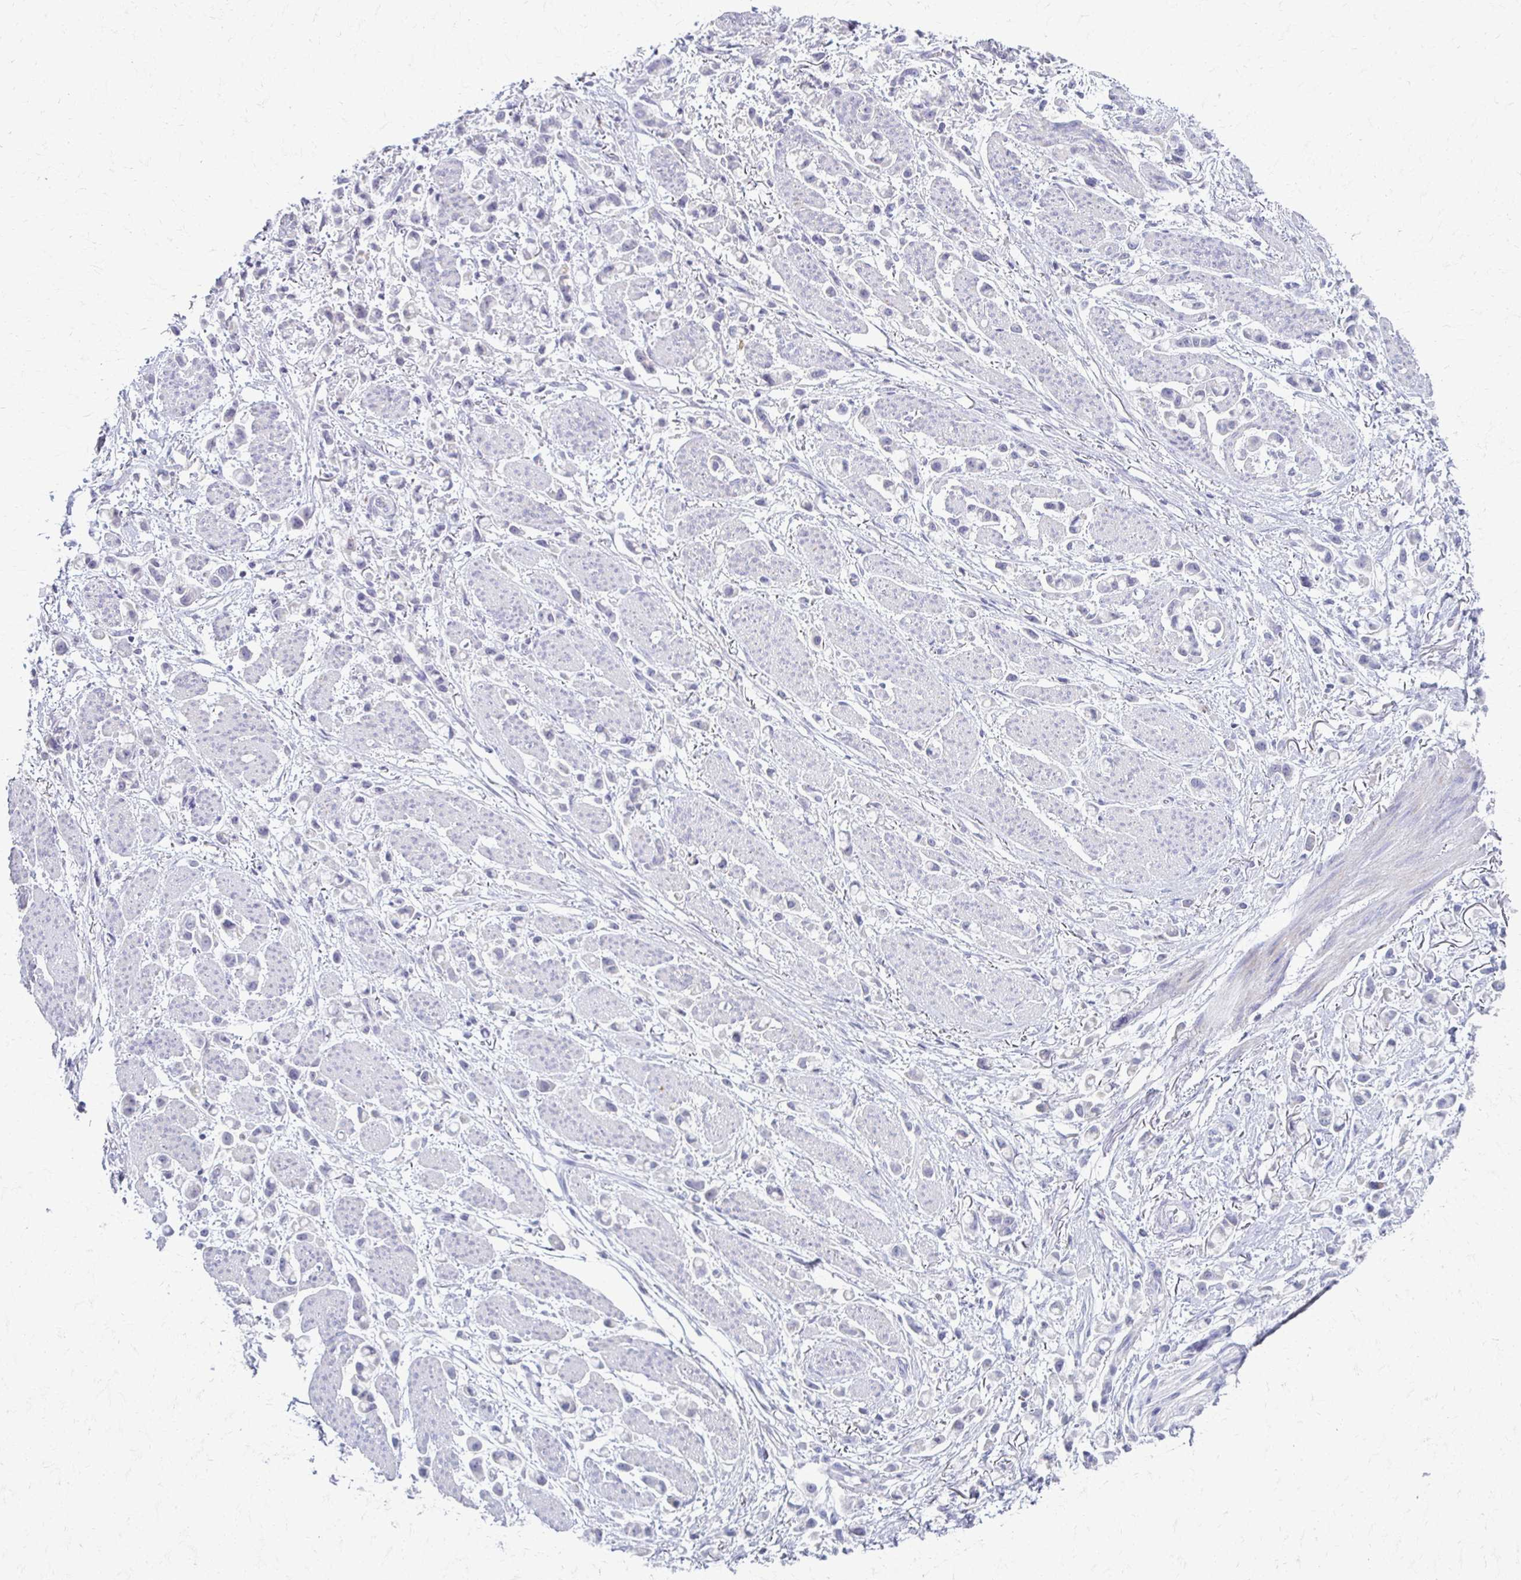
{"staining": {"intensity": "negative", "quantity": "none", "location": "none"}, "tissue": "stomach cancer", "cell_type": "Tumor cells", "image_type": "cancer", "snomed": [{"axis": "morphology", "description": "Adenocarcinoma, NOS"}, {"axis": "topography", "description": "Stomach"}], "caption": "Immunohistochemistry (IHC) micrograph of stomach cancer (adenocarcinoma) stained for a protein (brown), which shows no positivity in tumor cells.", "gene": "FCGR2B", "patient": {"sex": "female", "age": 81}}